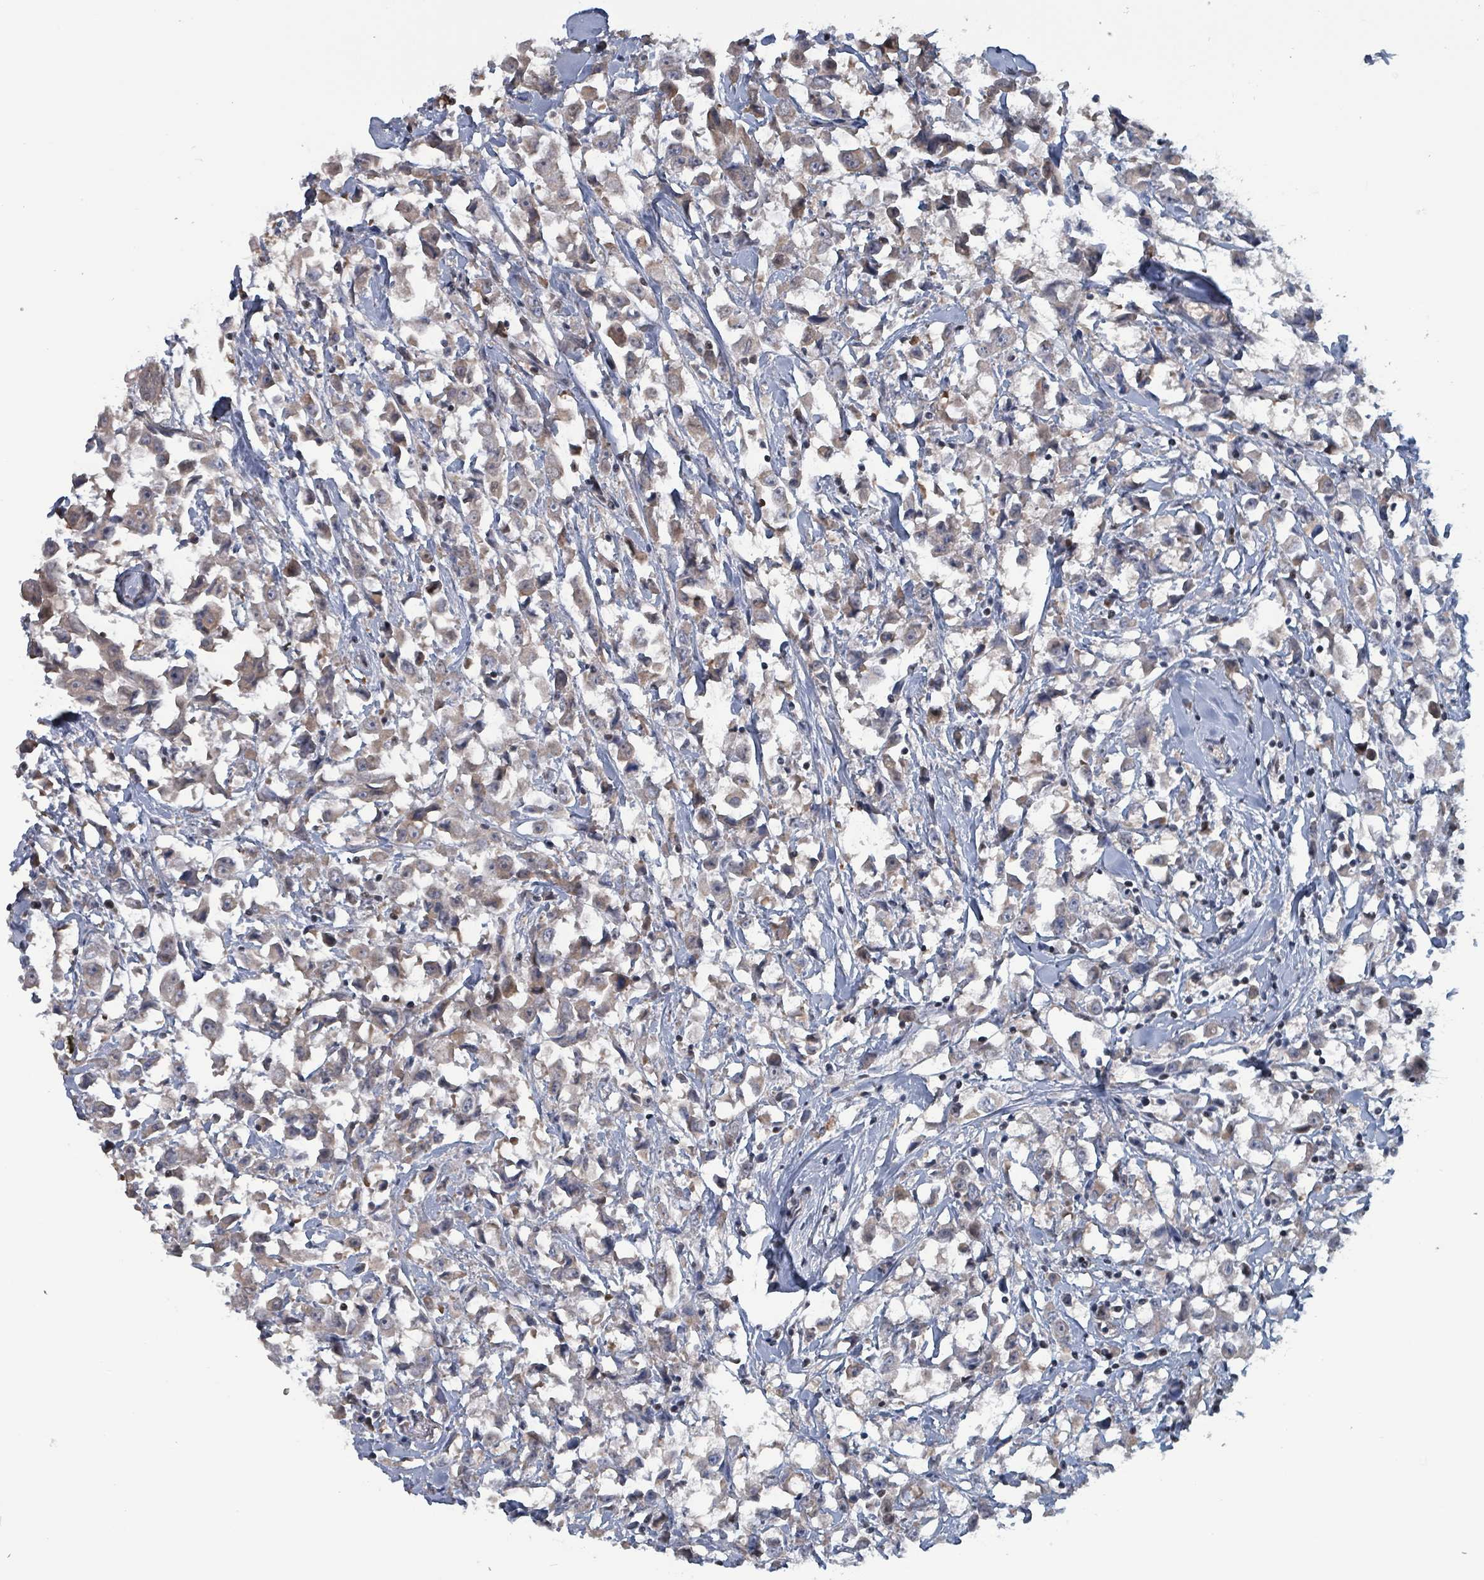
{"staining": {"intensity": "weak", "quantity": "25%-75%", "location": "cytoplasmic/membranous"}, "tissue": "breast cancer", "cell_type": "Tumor cells", "image_type": "cancer", "snomed": [{"axis": "morphology", "description": "Duct carcinoma"}, {"axis": "topography", "description": "Breast"}], "caption": "This histopathology image displays IHC staining of breast intraductal carcinoma, with low weak cytoplasmic/membranous expression in about 25%-75% of tumor cells.", "gene": "BIVM", "patient": {"sex": "female", "age": 61}}